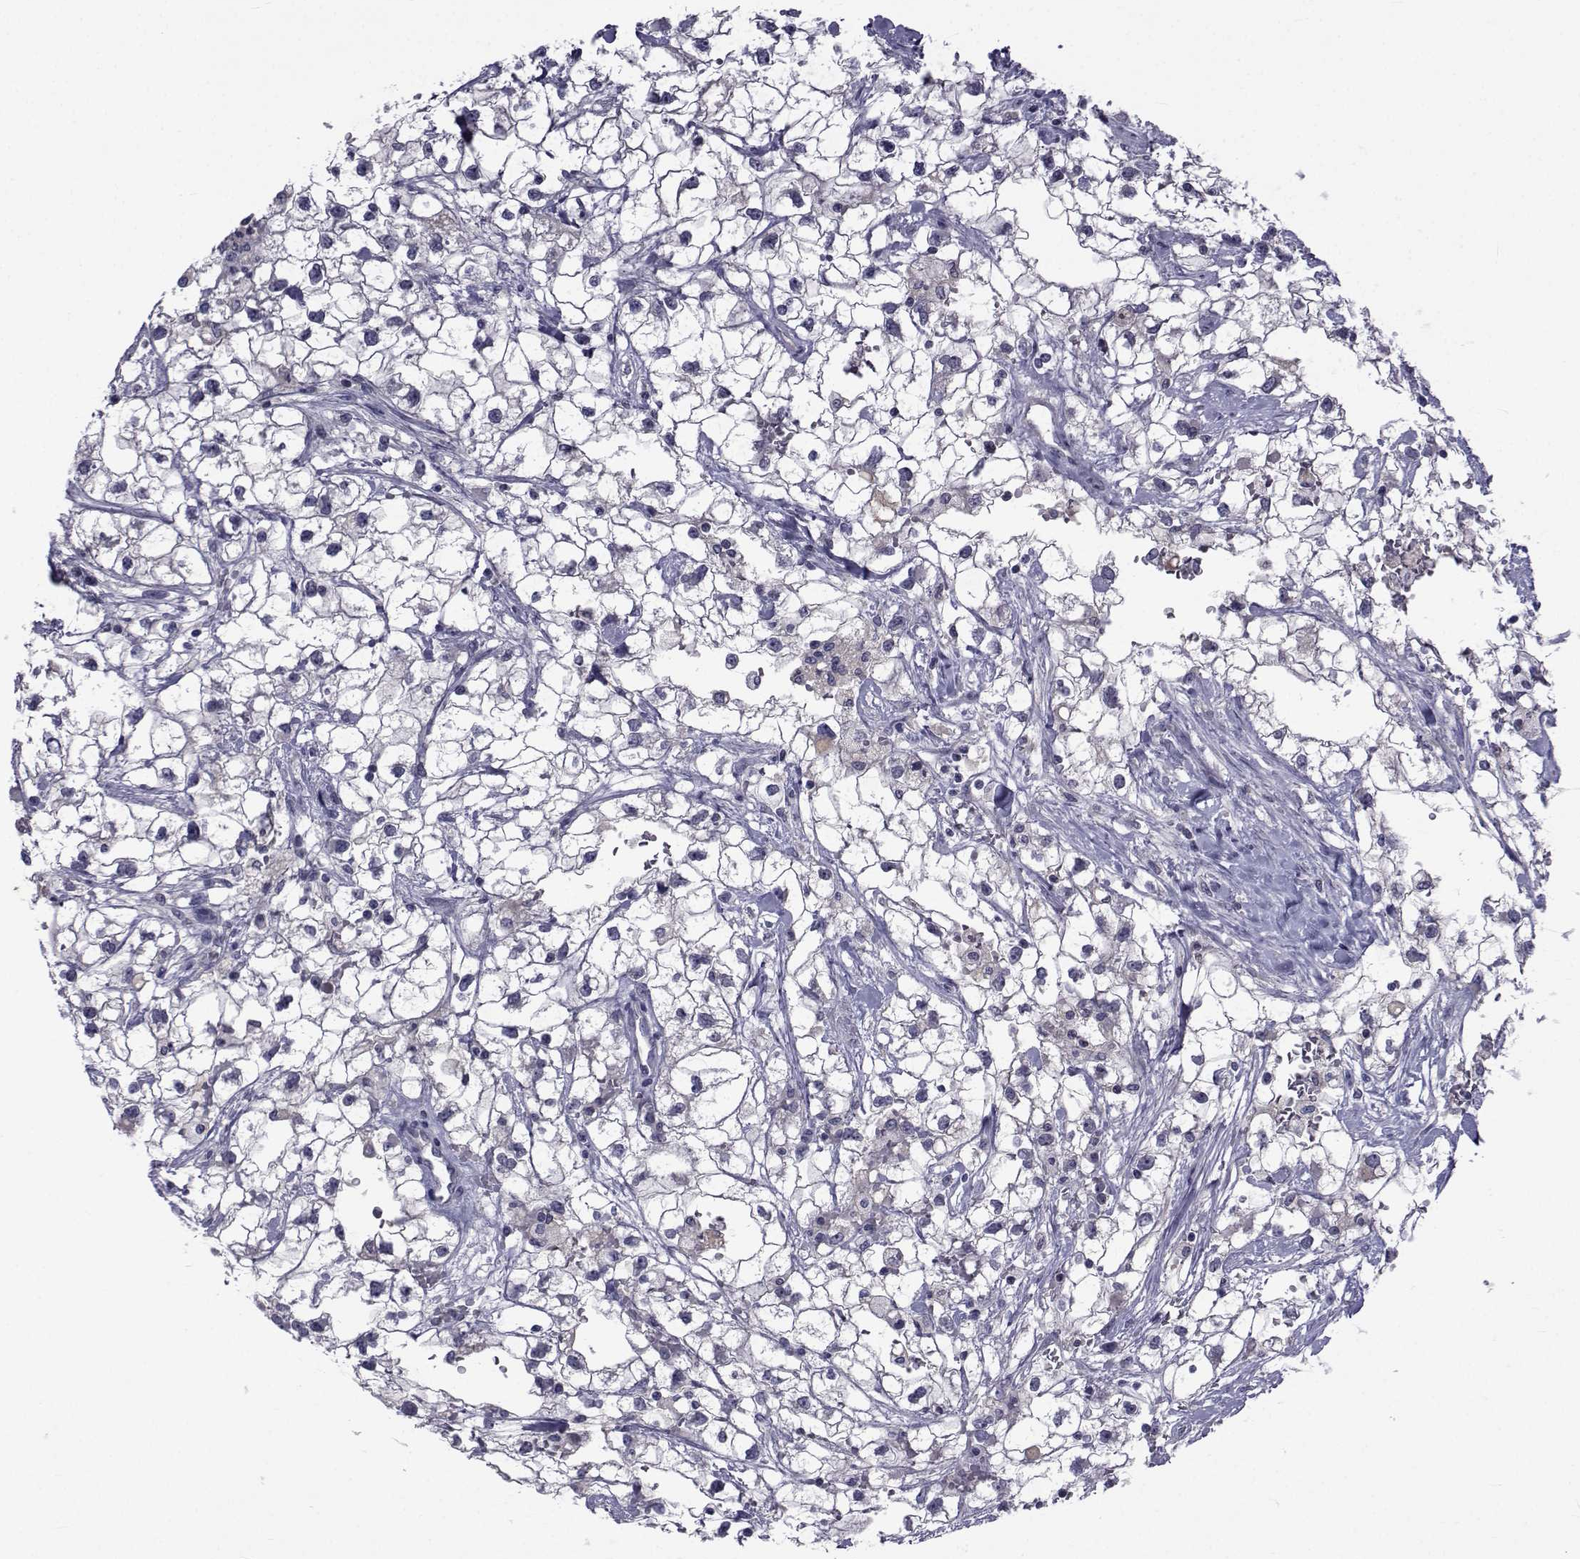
{"staining": {"intensity": "negative", "quantity": "none", "location": "none"}, "tissue": "renal cancer", "cell_type": "Tumor cells", "image_type": "cancer", "snomed": [{"axis": "morphology", "description": "Adenocarcinoma, NOS"}, {"axis": "topography", "description": "Kidney"}], "caption": "Histopathology image shows no protein expression in tumor cells of renal cancer tissue. (DAB (3,3'-diaminobenzidine) IHC visualized using brightfield microscopy, high magnification).", "gene": "PAX2", "patient": {"sex": "male", "age": 59}}